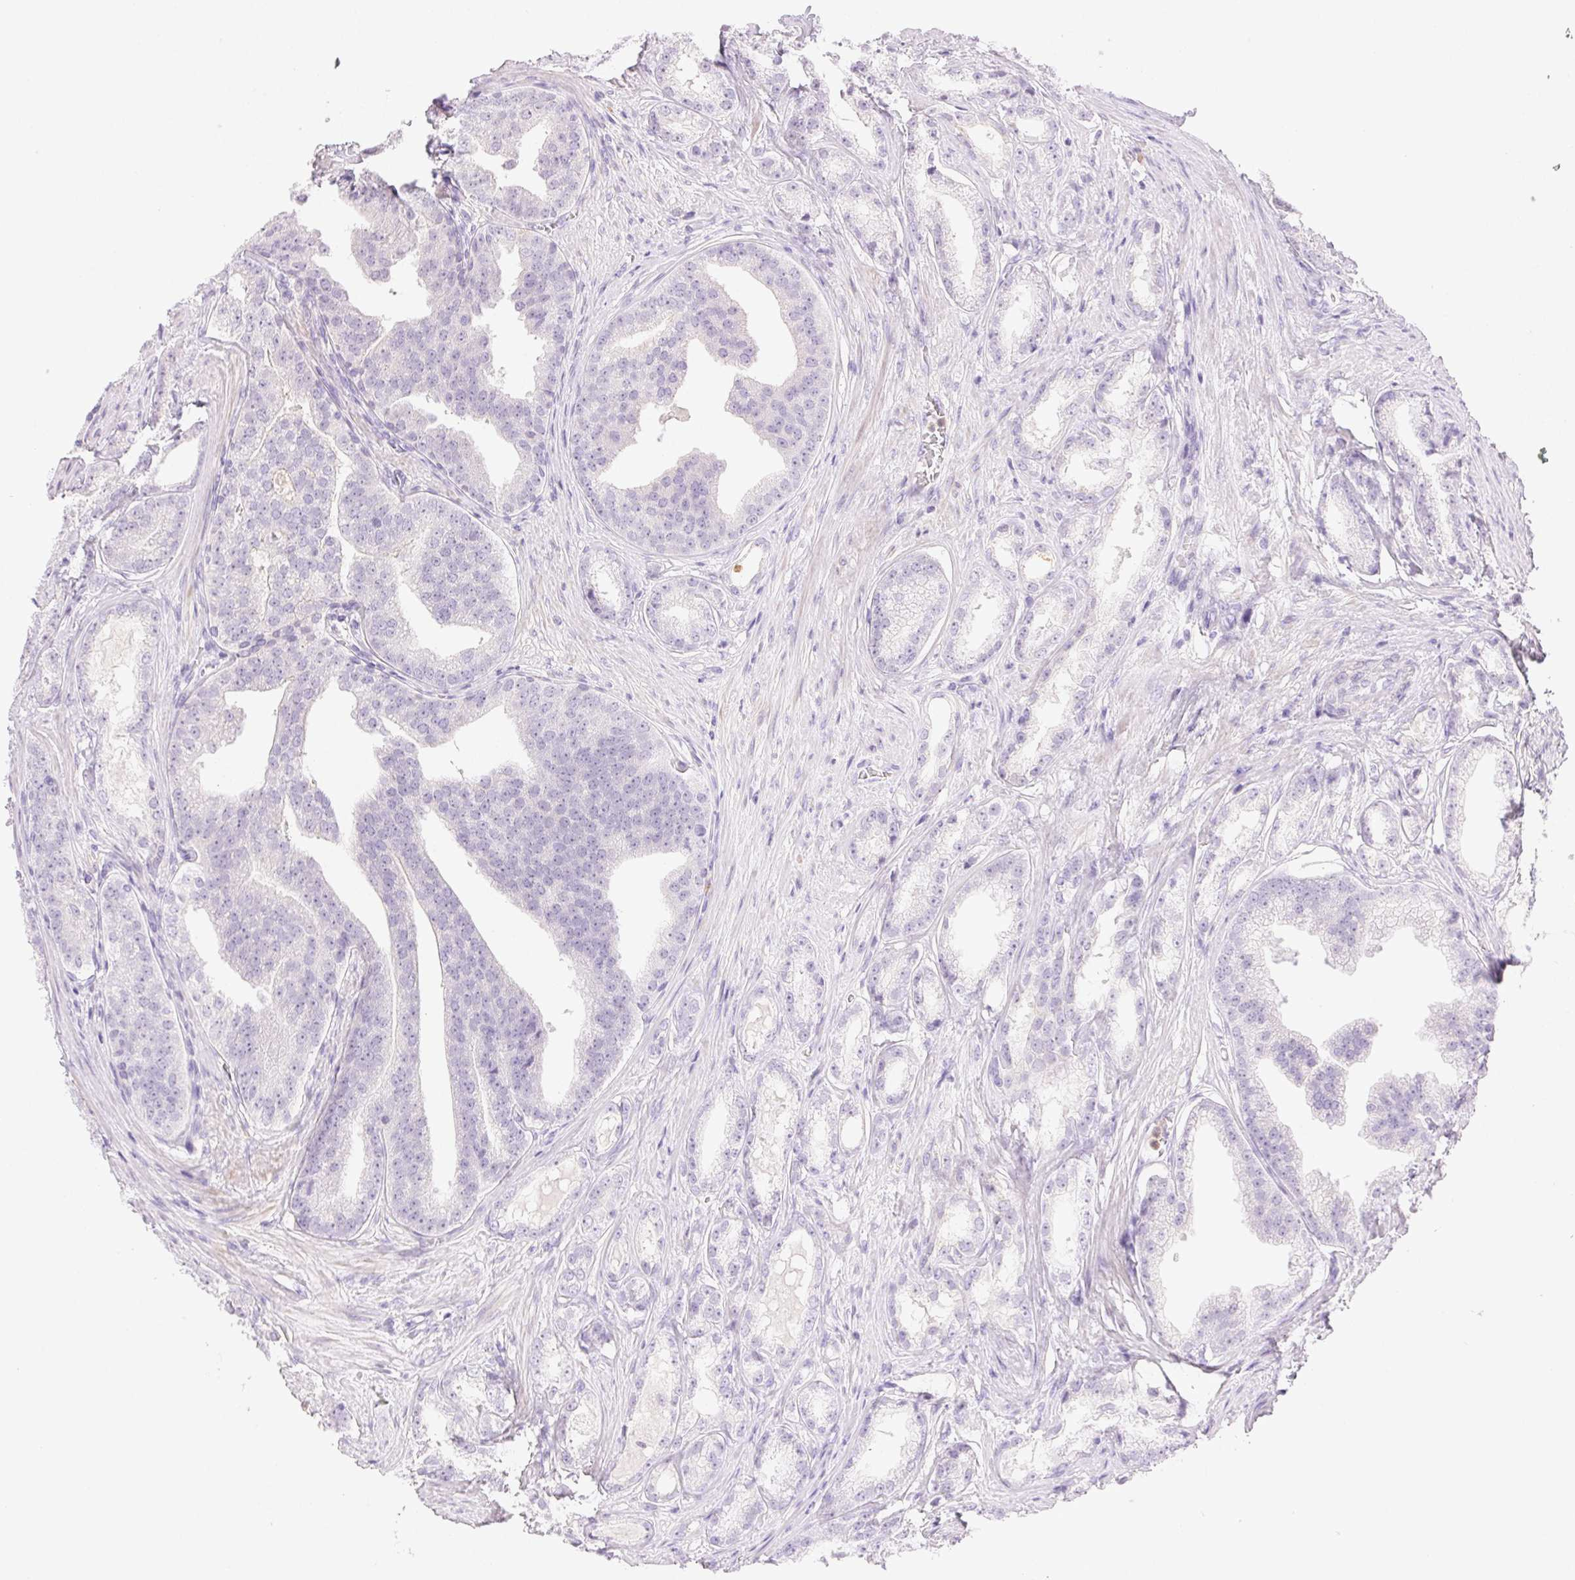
{"staining": {"intensity": "negative", "quantity": "none", "location": "none"}, "tissue": "prostate cancer", "cell_type": "Tumor cells", "image_type": "cancer", "snomed": [{"axis": "morphology", "description": "Adenocarcinoma, Low grade"}, {"axis": "topography", "description": "Prostate"}], "caption": "An immunohistochemistry (IHC) photomicrograph of adenocarcinoma (low-grade) (prostate) is shown. There is no staining in tumor cells of adenocarcinoma (low-grade) (prostate). (DAB (3,3'-diaminobenzidine) IHC visualized using brightfield microscopy, high magnification).", "gene": "EMX2", "patient": {"sex": "male", "age": 65}}